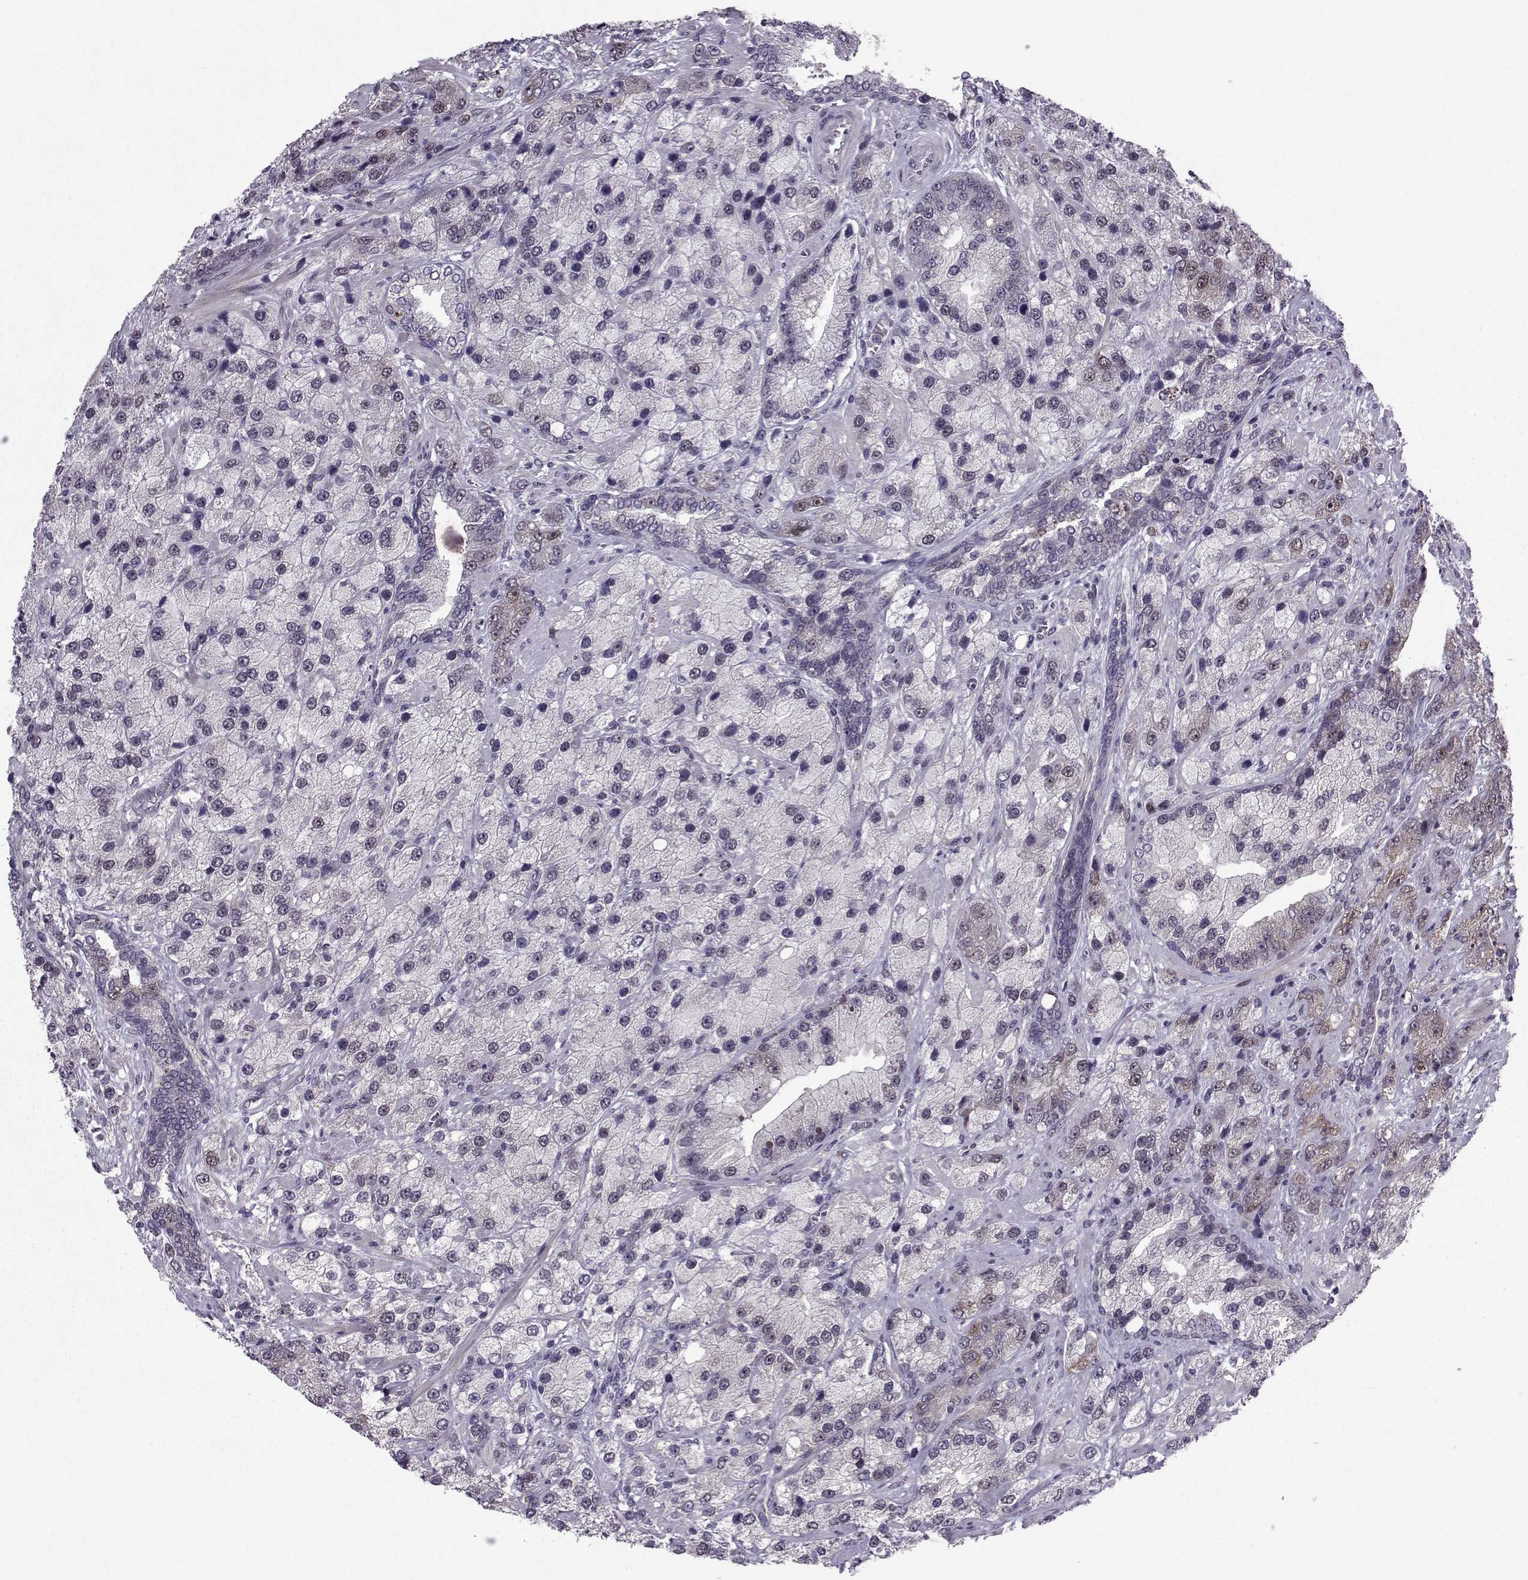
{"staining": {"intensity": "weak", "quantity": "25%-75%", "location": "cytoplasmic/membranous"}, "tissue": "prostate cancer", "cell_type": "Tumor cells", "image_type": "cancer", "snomed": [{"axis": "morphology", "description": "Adenocarcinoma, NOS"}, {"axis": "topography", "description": "Prostate"}], "caption": "Prostate cancer was stained to show a protein in brown. There is low levels of weak cytoplasmic/membranous positivity in about 25%-75% of tumor cells.", "gene": "CDK4", "patient": {"sex": "male", "age": 63}}